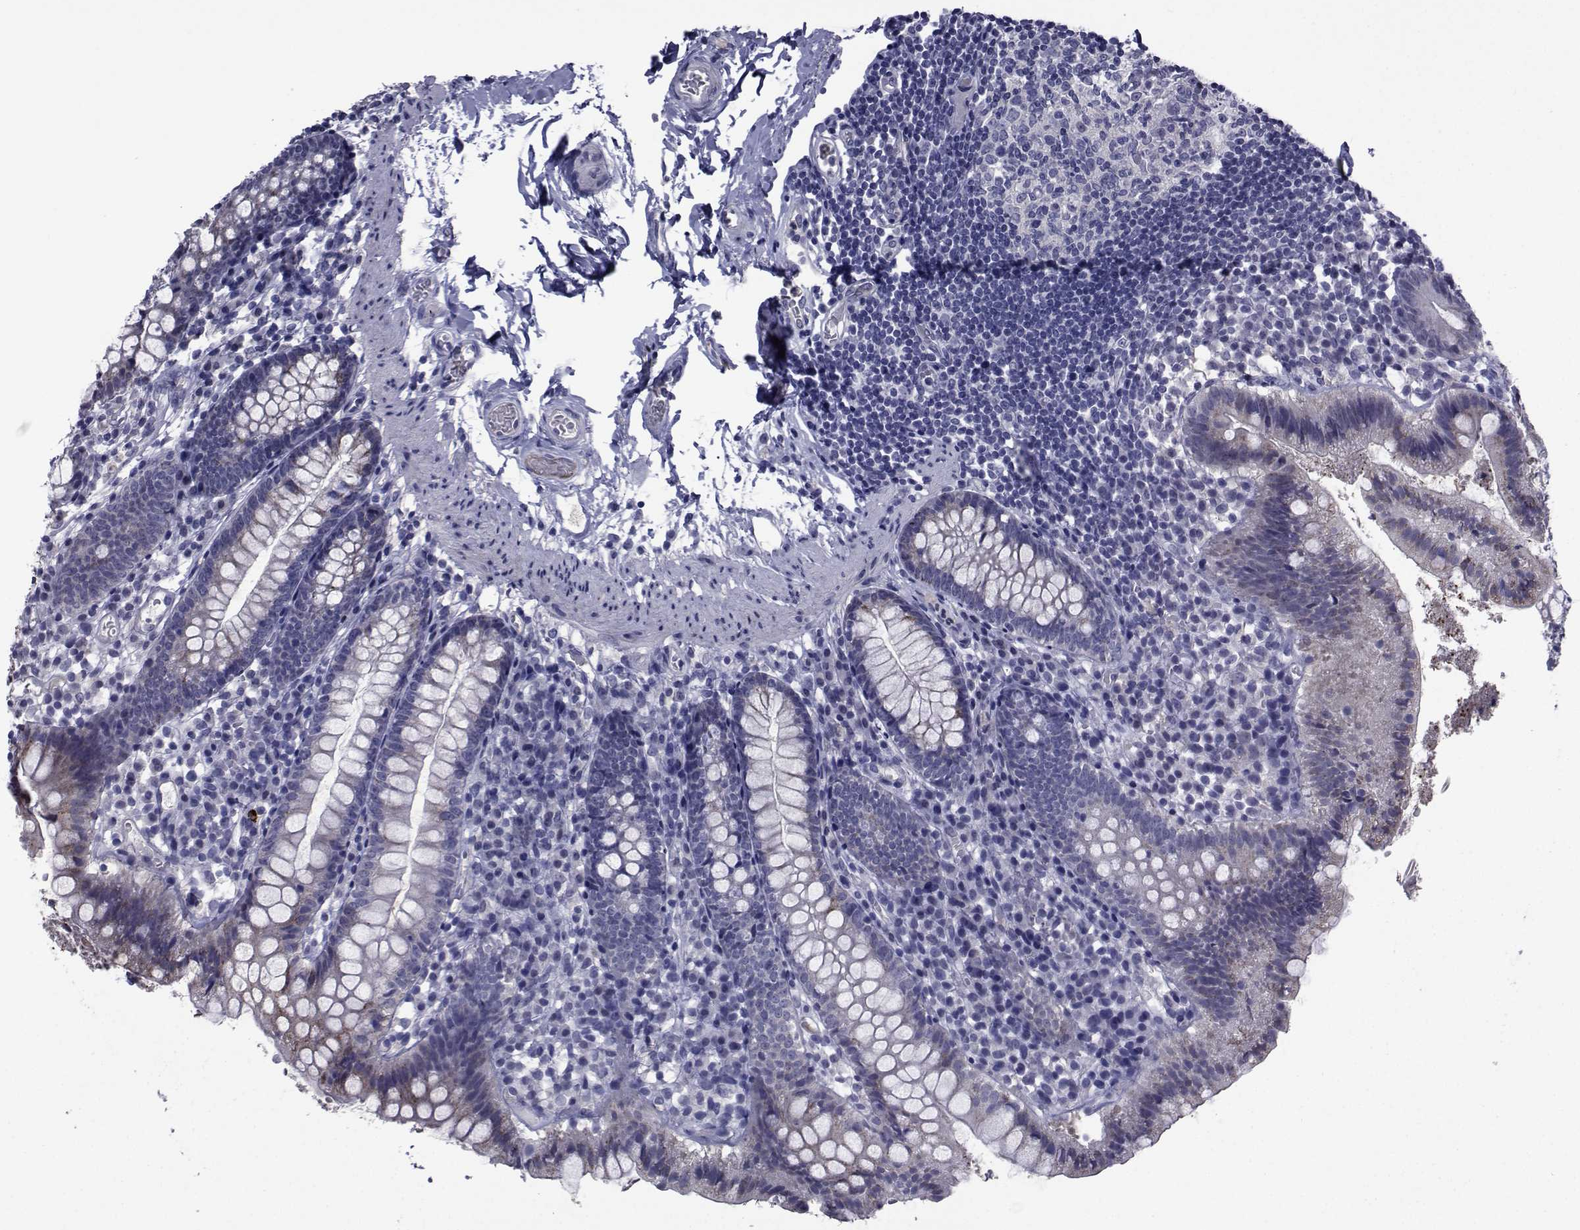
{"staining": {"intensity": "negative", "quantity": "none", "location": "none"}, "tissue": "small intestine", "cell_type": "Glandular cells", "image_type": "normal", "snomed": [{"axis": "morphology", "description": "Normal tissue, NOS"}, {"axis": "topography", "description": "Small intestine"}], "caption": "IHC of unremarkable small intestine exhibits no positivity in glandular cells.", "gene": "SEMA5B", "patient": {"sex": "female", "age": 90}}